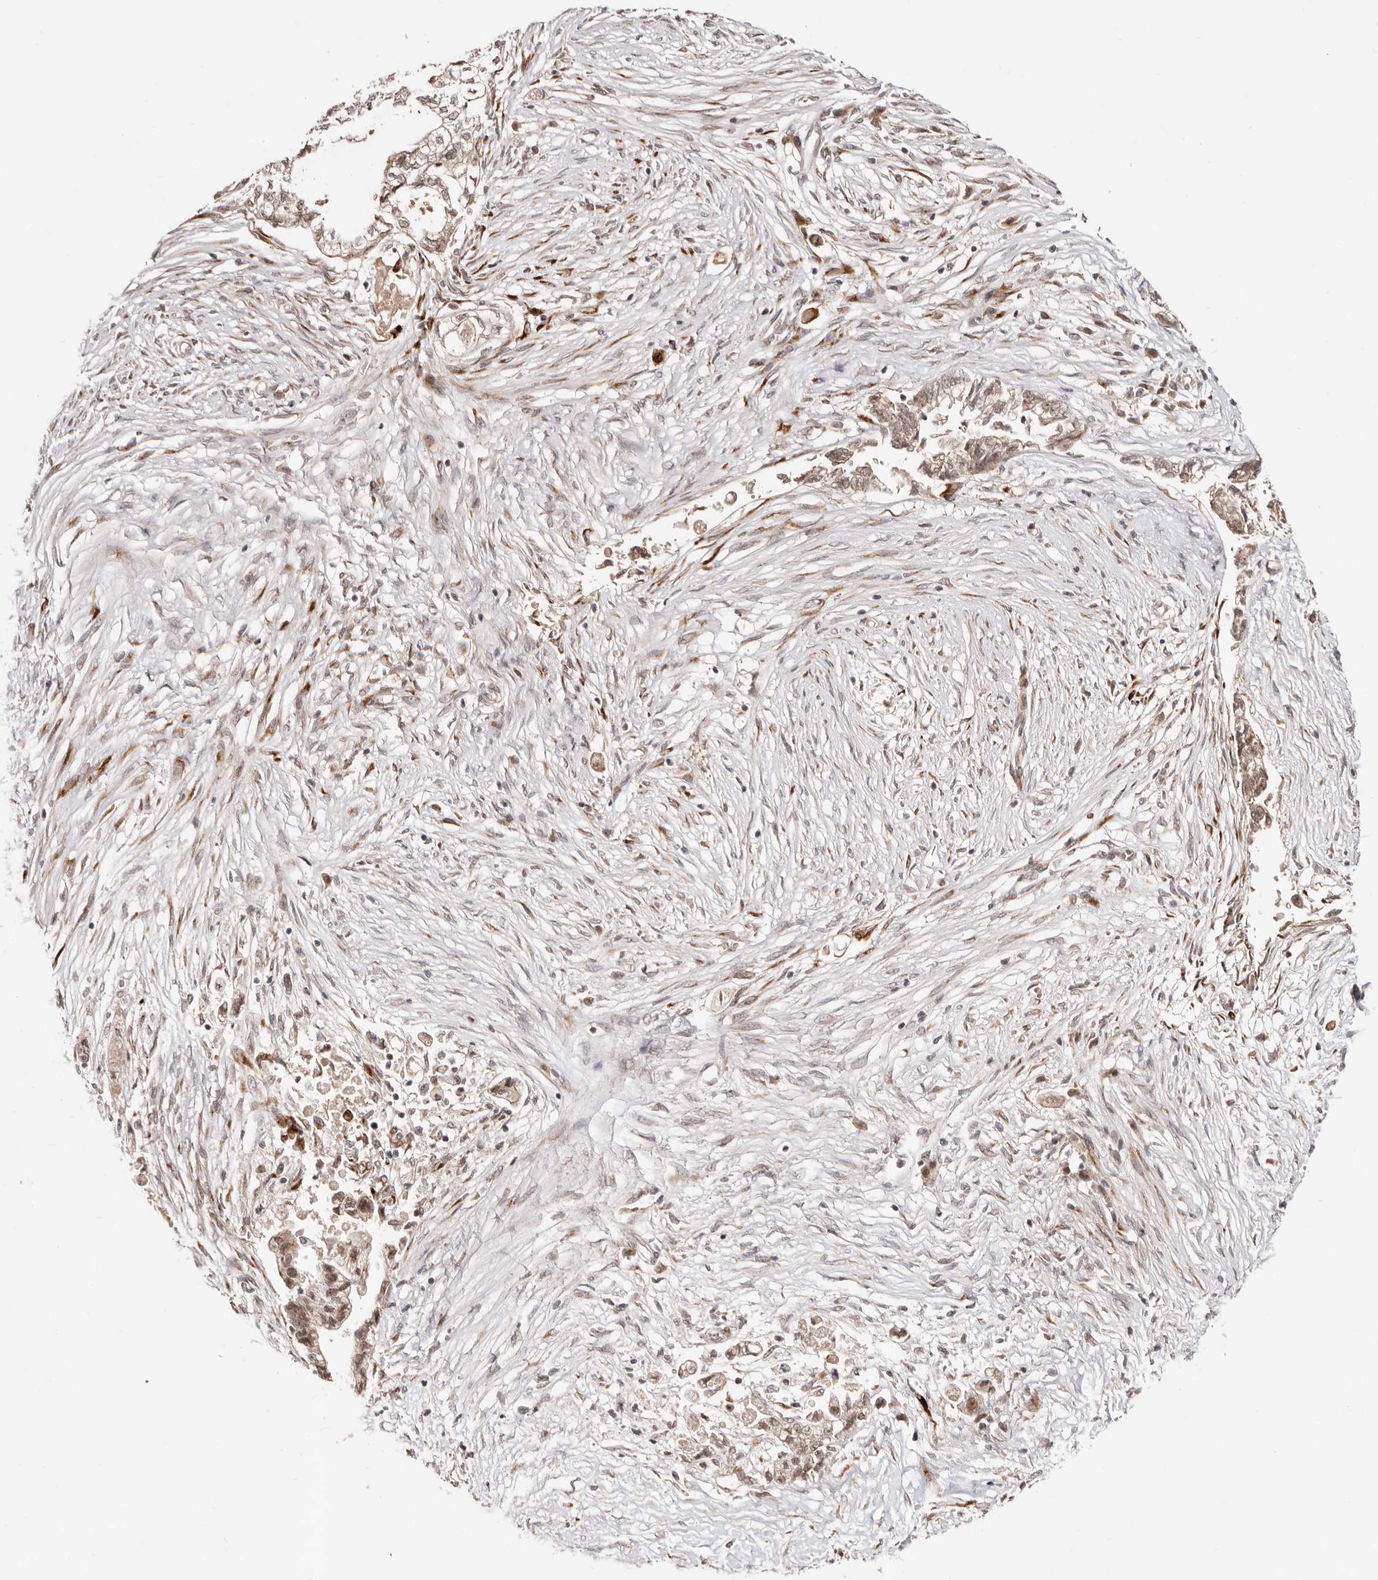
{"staining": {"intensity": "weak", "quantity": ">75%", "location": "cytoplasmic/membranous,nuclear"}, "tissue": "pancreatic cancer", "cell_type": "Tumor cells", "image_type": "cancer", "snomed": [{"axis": "morphology", "description": "Adenocarcinoma, NOS"}, {"axis": "topography", "description": "Pancreas"}], "caption": "Pancreatic cancer stained with a protein marker demonstrates weak staining in tumor cells.", "gene": "SRCAP", "patient": {"sex": "male", "age": 72}}